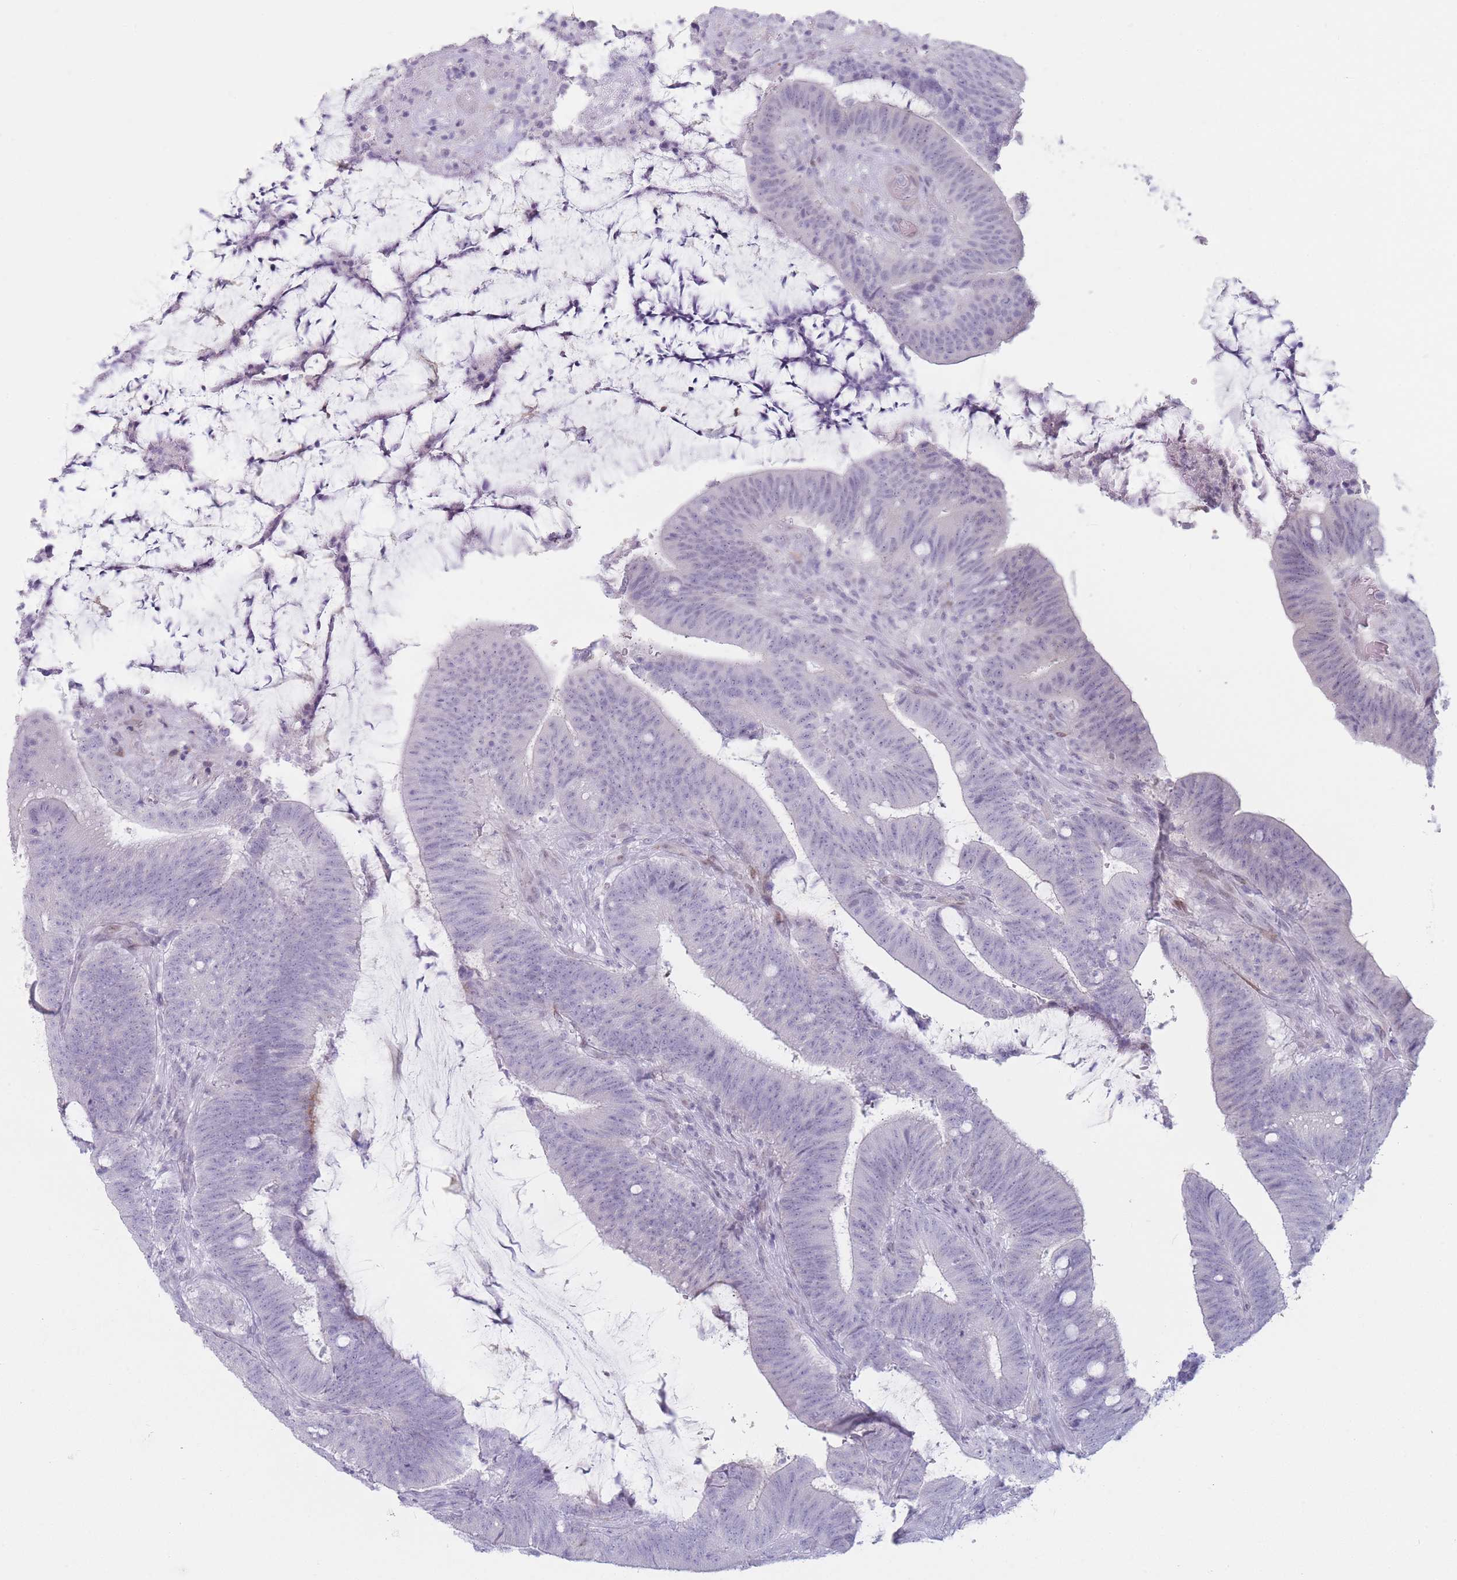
{"staining": {"intensity": "negative", "quantity": "none", "location": "none"}, "tissue": "colorectal cancer", "cell_type": "Tumor cells", "image_type": "cancer", "snomed": [{"axis": "morphology", "description": "Adenocarcinoma, NOS"}, {"axis": "topography", "description": "Colon"}], "caption": "DAB (3,3'-diaminobenzidine) immunohistochemical staining of human colorectal cancer (adenocarcinoma) shows no significant expression in tumor cells.", "gene": "IFNA6", "patient": {"sex": "female", "age": 43}}